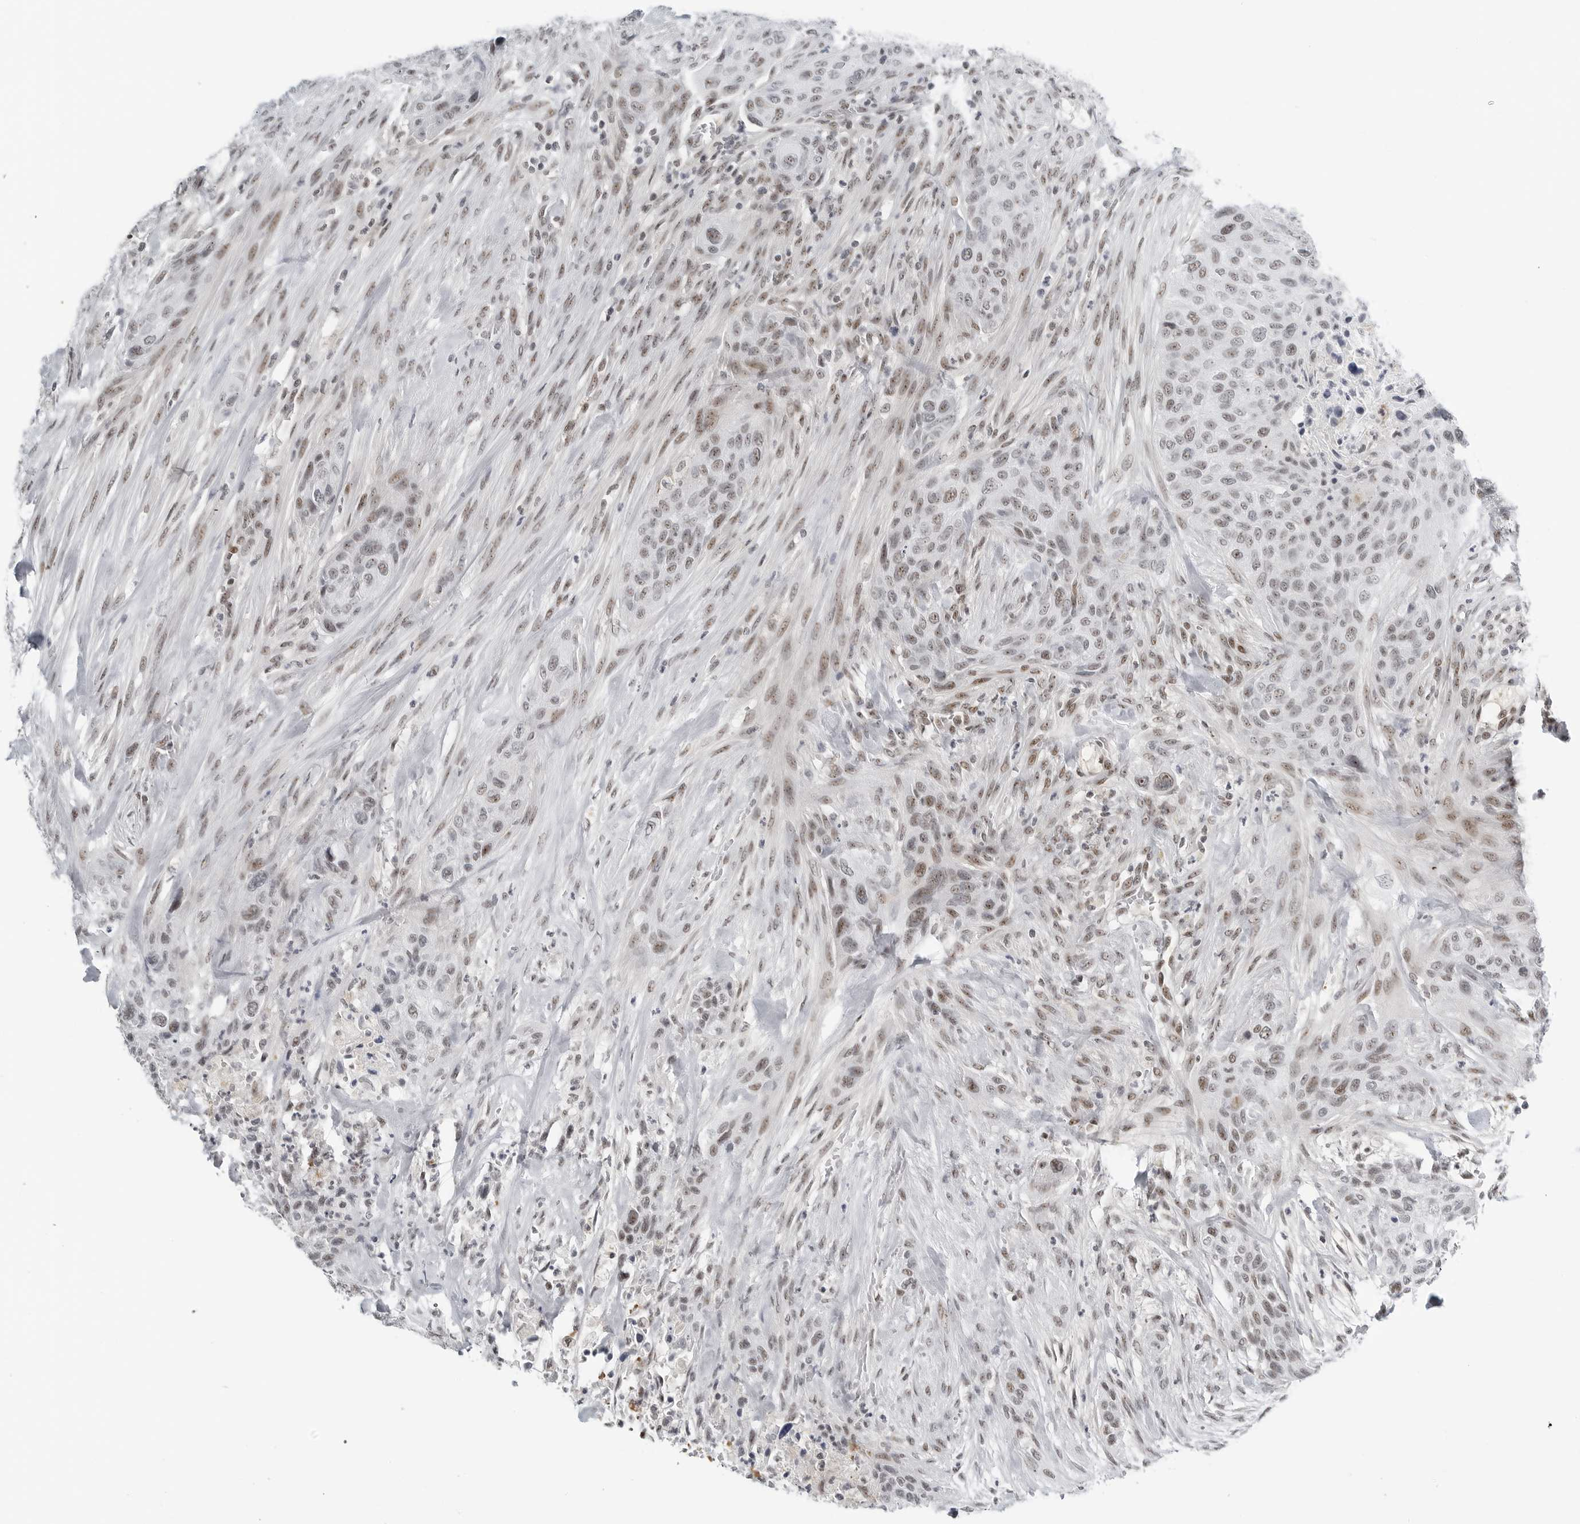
{"staining": {"intensity": "weak", "quantity": "25%-75%", "location": "nuclear"}, "tissue": "urothelial cancer", "cell_type": "Tumor cells", "image_type": "cancer", "snomed": [{"axis": "morphology", "description": "Urothelial carcinoma, High grade"}, {"axis": "topography", "description": "Urinary bladder"}], "caption": "Immunohistochemical staining of urothelial cancer exhibits low levels of weak nuclear staining in approximately 25%-75% of tumor cells. (Brightfield microscopy of DAB IHC at high magnification).", "gene": "WRAP53", "patient": {"sex": "male", "age": 35}}